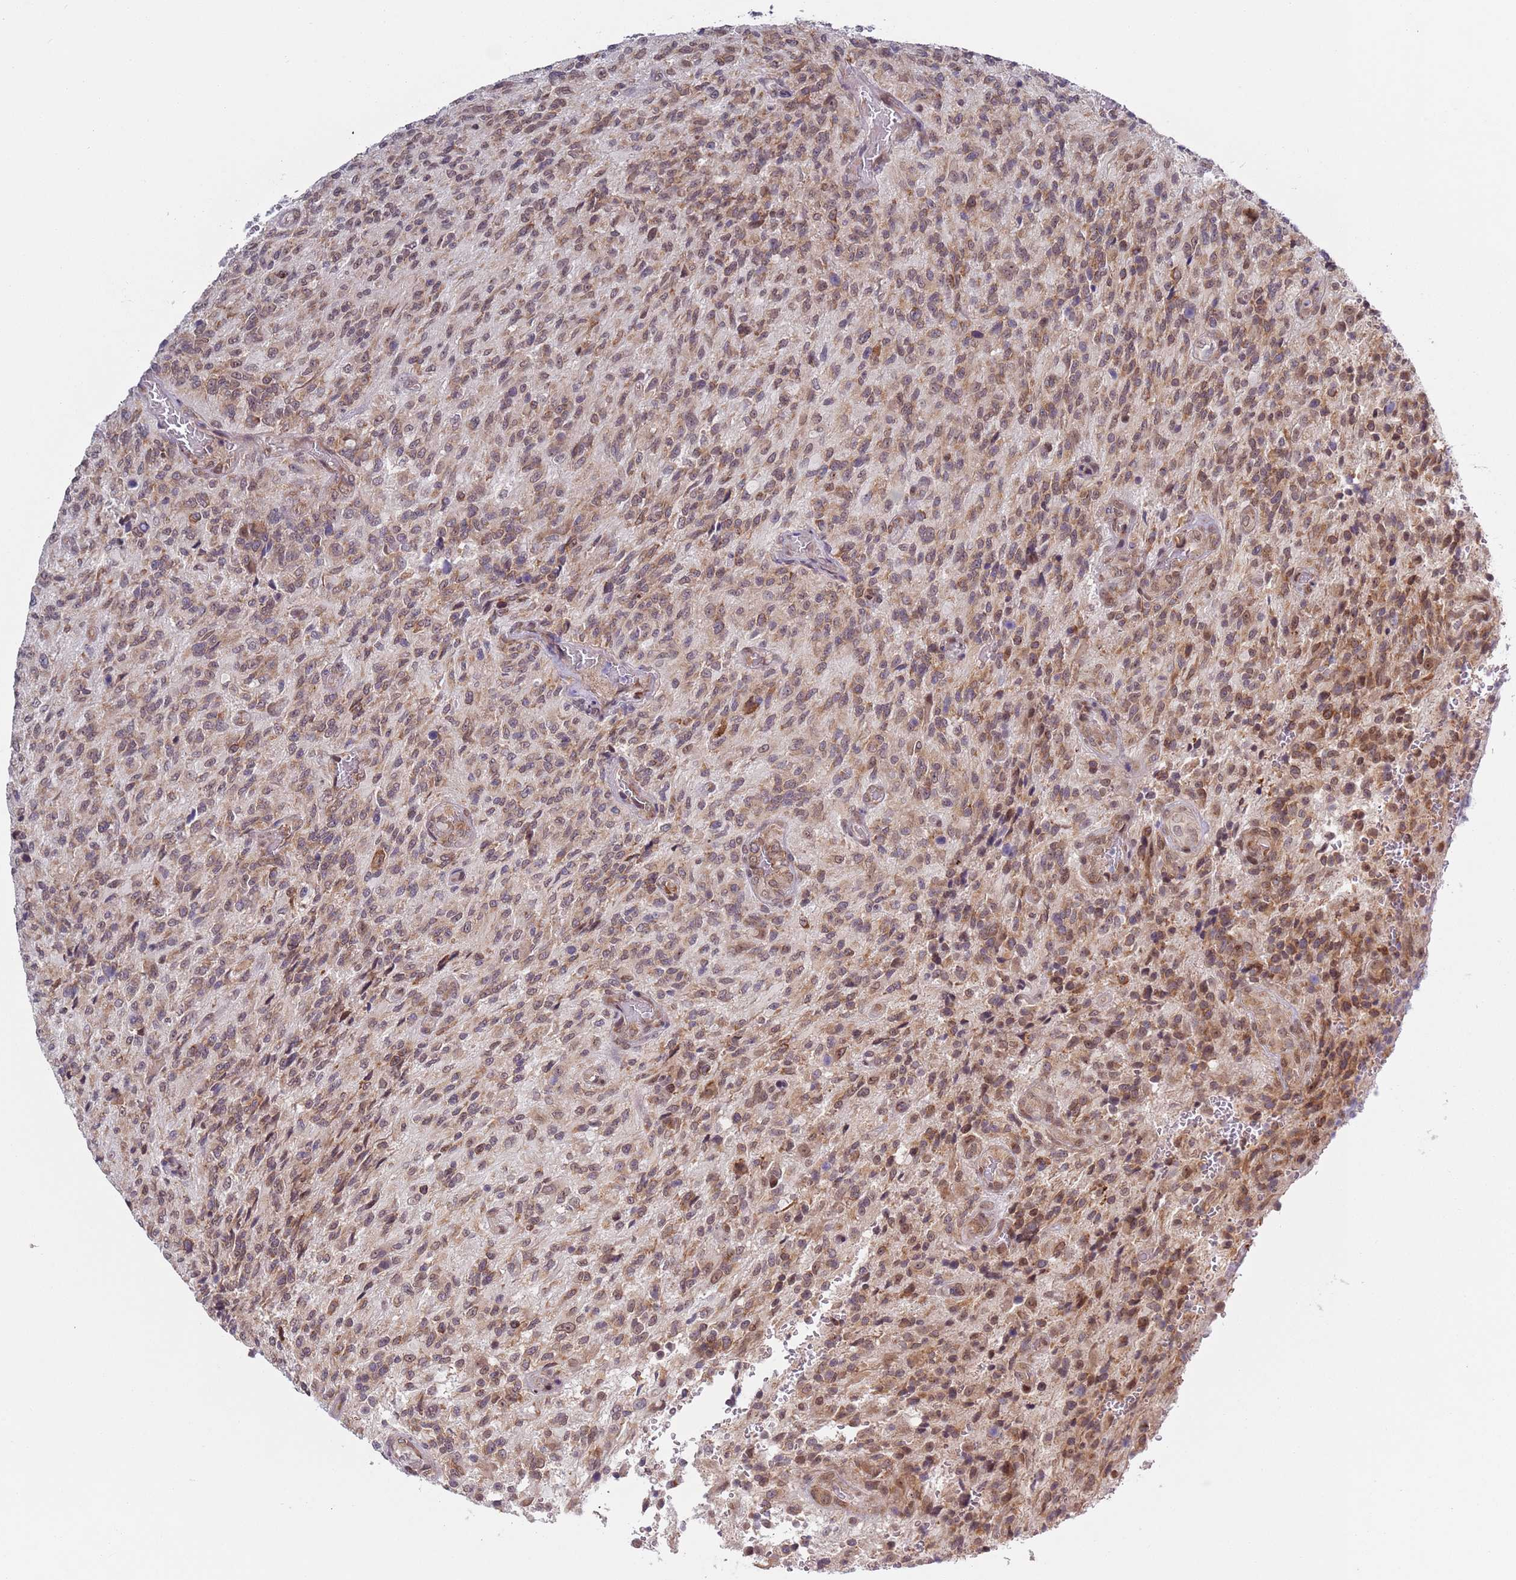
{"staining": {"intensity": "moderate", "quantity": ">75%", "location": "cytoplasmic/membranous,nuclear"}, "tissue": "glioma", "cell_type": "Tumor cells", "image_type": "cancer", "snomed": [{"axis": "morphology", "description": "Normal tissue, NOS"}, {"axis": "morphology", "description": "Glioma, malignant, High grade"}, {"axis": "topography", "description": "Cerebral cortex"}], "caption": "This is an image of immunohistochemistry (IHC) staining of high-grade glioma (malignant), which shows moderate positivity in the cytoplasmic/membranous and nuclear of tumor cells.", "gene": "SLC25A32", "patient": {"sex": "male", "age": 56}}